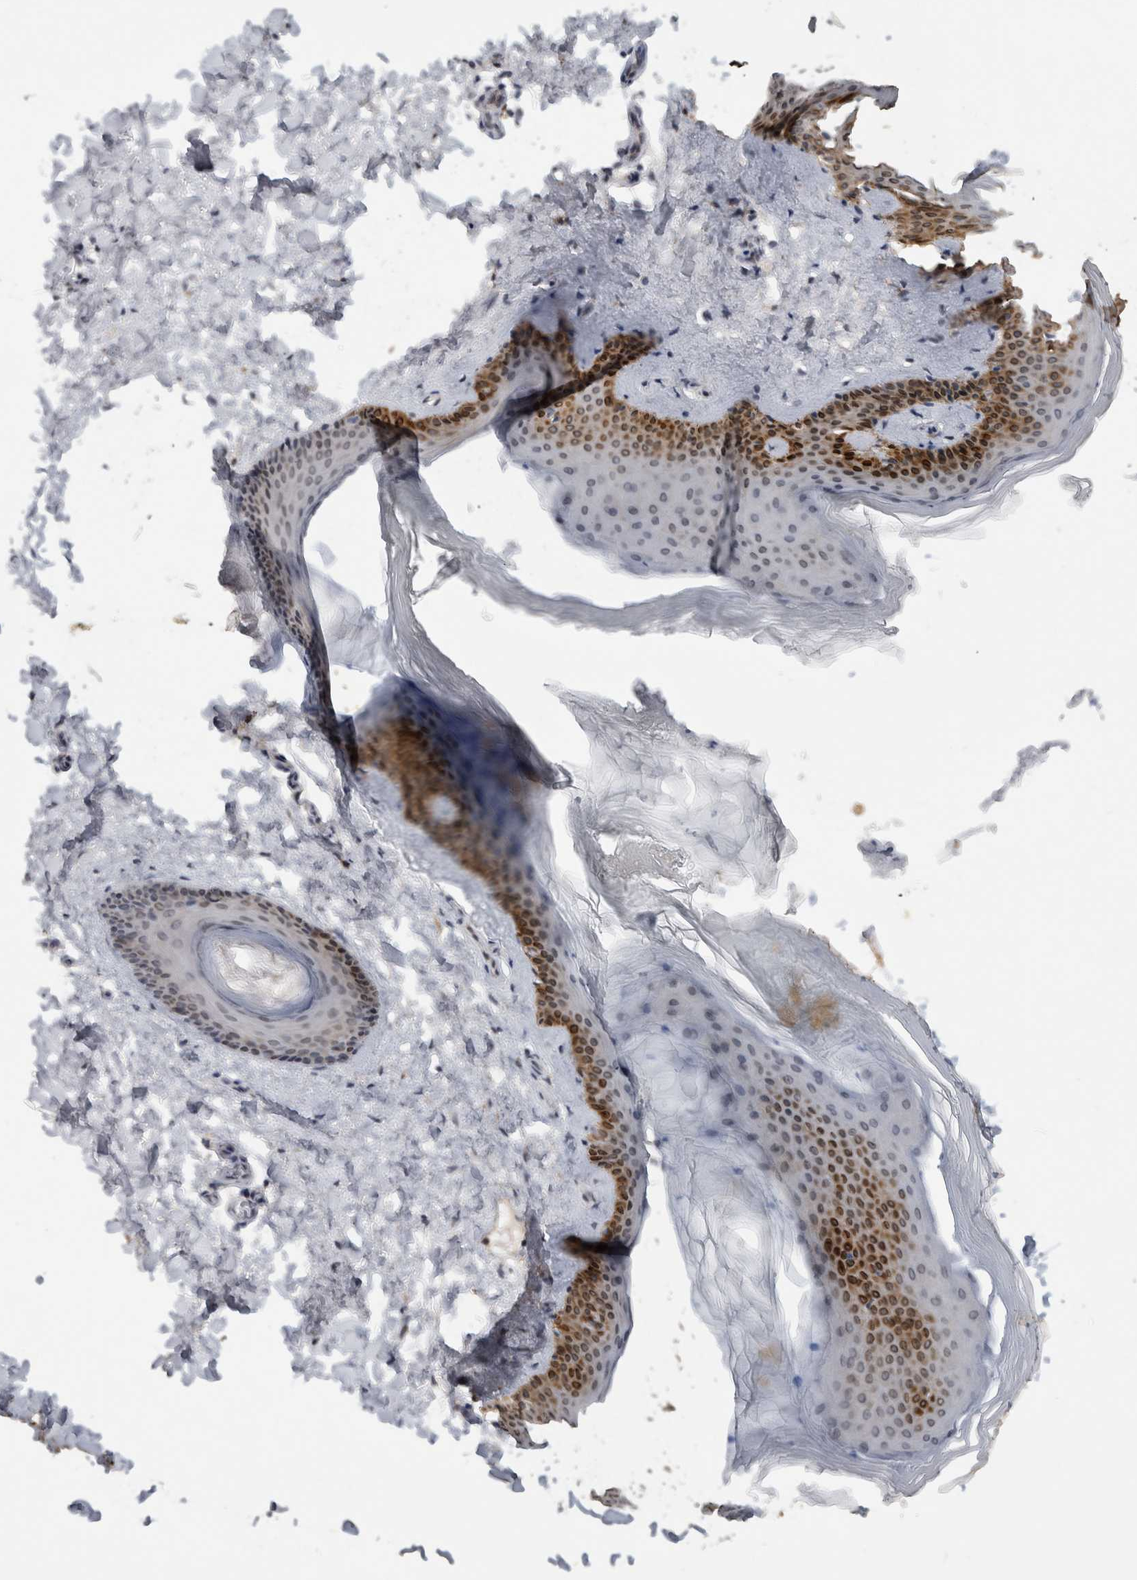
{"staining": {"intensity": "negative", "quantity": "none", "location": "none"}, "tissue": "skin", "cell_type": "Fibroblasts", "image_type": "normal", "snomed": [{"axis": "morphology", "description": "Normal tissue, NOS"}, {"axis": "topography", "description": "Skin"}], "caption": "Fibroblasts show no significant protein positivity in normal skin.", "gene": "PRXL2A", "patient": {"sex": "female", "age": 27}}